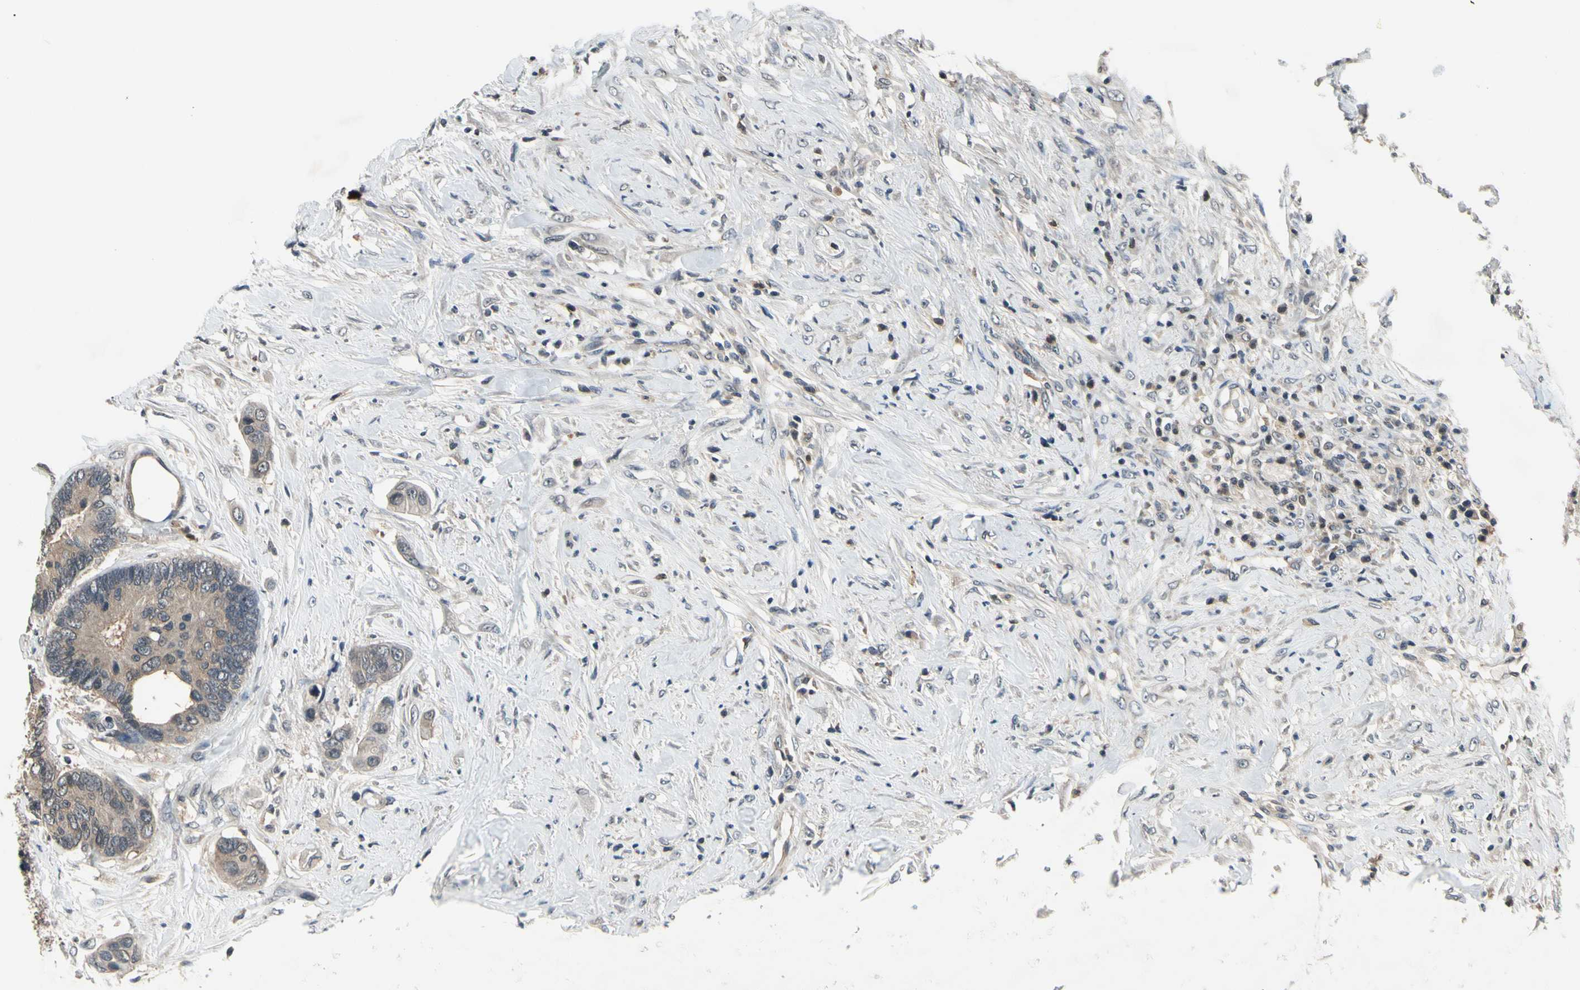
{"staining": {"intensity": "moderate", "quantity": ">75%", "location": "cytoplasmic/membranous"}, "tissue": "colorectal cancer", "cell_type": "Tumor cells", "image_type": "cancer", "snomed": [{"axis": "morphology", "description": "Adenocarcinoma, NOS"}, {"axis": "topography", "description": "Rectum"}], "caption": "Immunohistochemical staining of adenocarcinoma (colorectal) reveals medium levels of moderate cytoplasmic/membranous protein staining in about >75% of tumor cells.", "gene": "GCLC", "patient": {"sex": "male", "age": 55}}